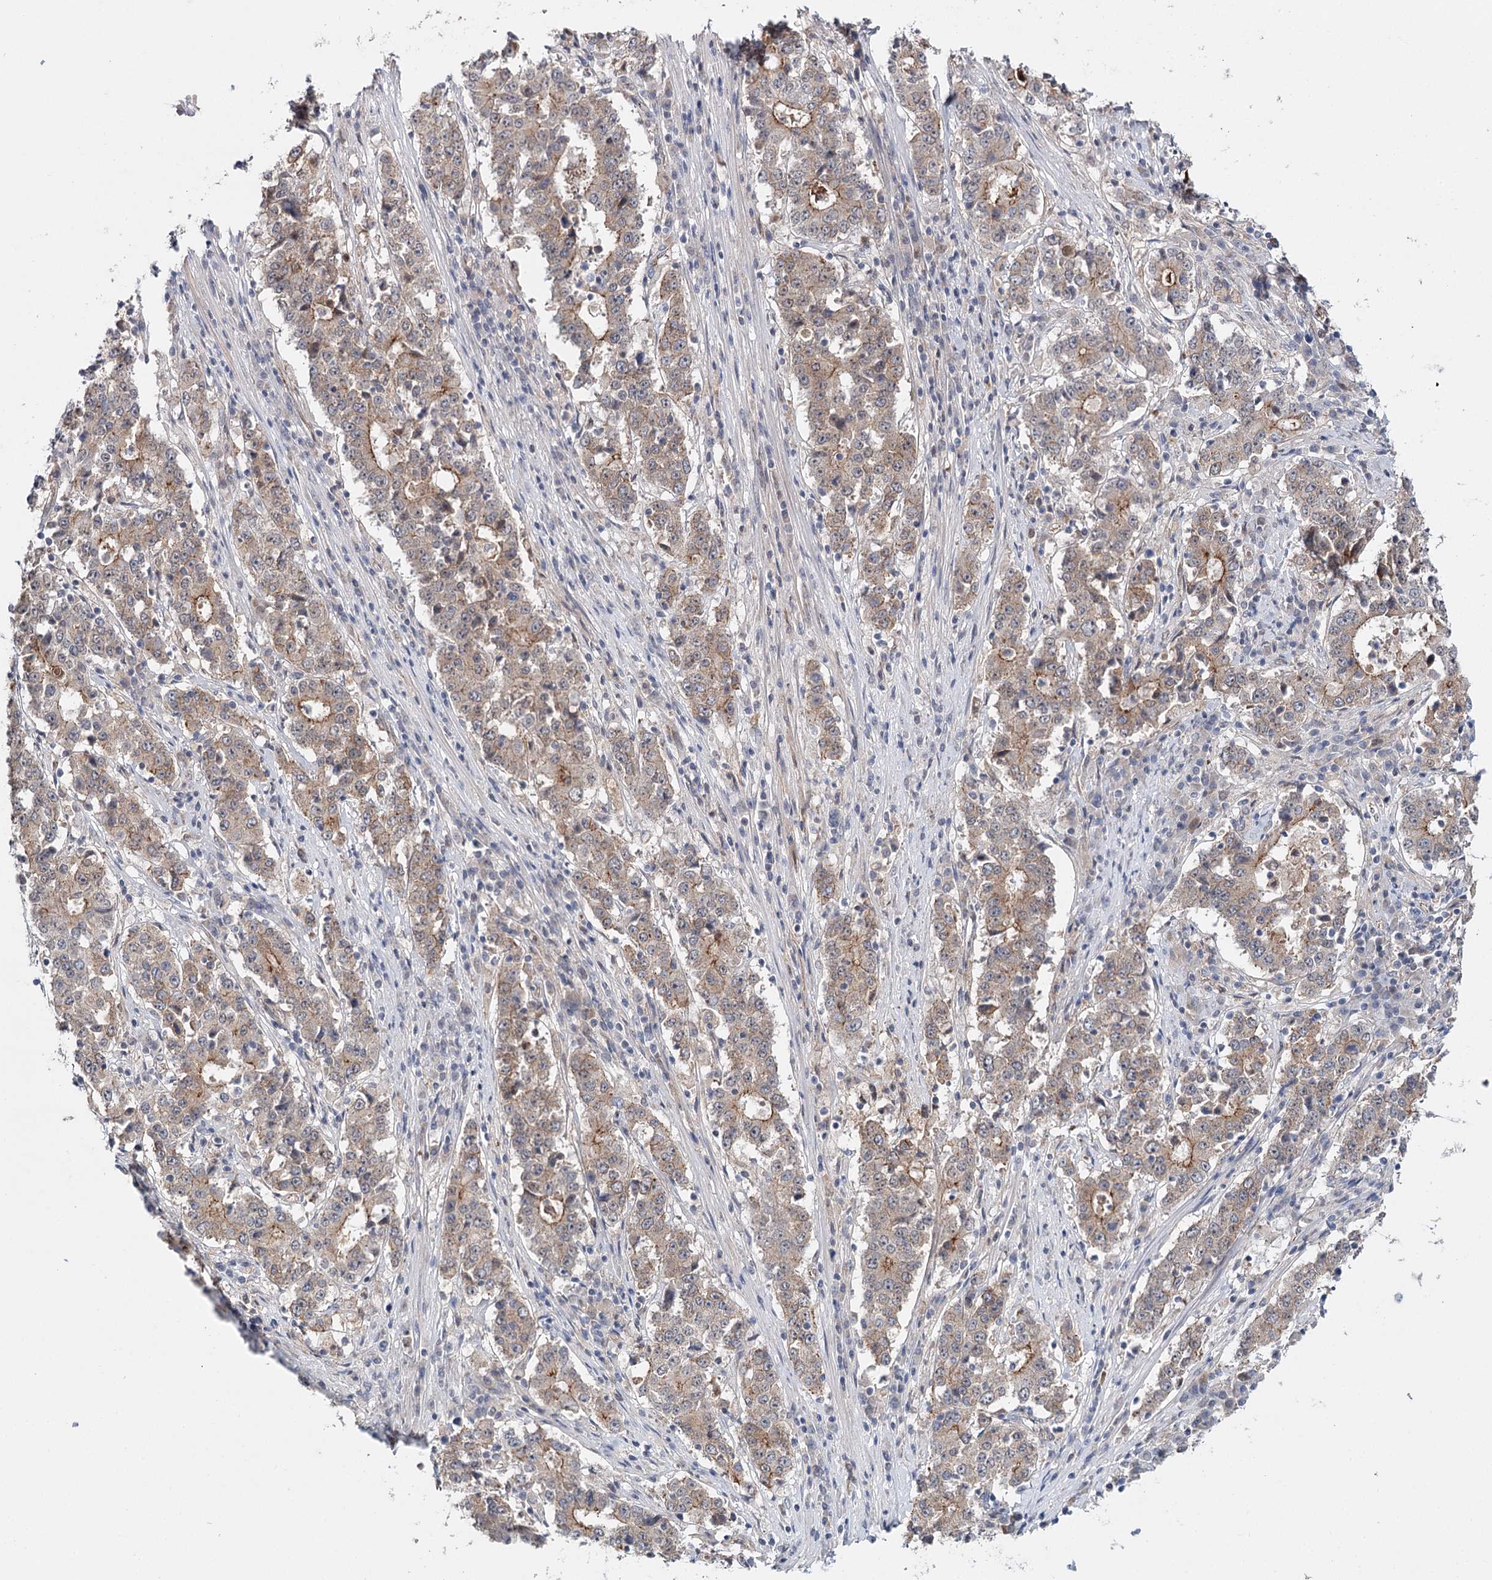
{"staining": {"intensity": "weak", "quantity": ">75%", "location": "cytoplasmic/membranous"}, "tissue": "stomach cancer", "cell_type": "Tumor cells", "image_type": "cancer", "snomed": [{"axis": "morphology", "description": "Adenocarcinoma, NOS"}, {"axis": "topography", "description": "Stomach"}], "caption": "The immunohistochemical stain labels weak cytoplasmic/membranous positivity in tumor cells of stomach adenocarcinoma tissue.", "gene": "PKP4", "patient": {"sex": "male", "age": 59}}